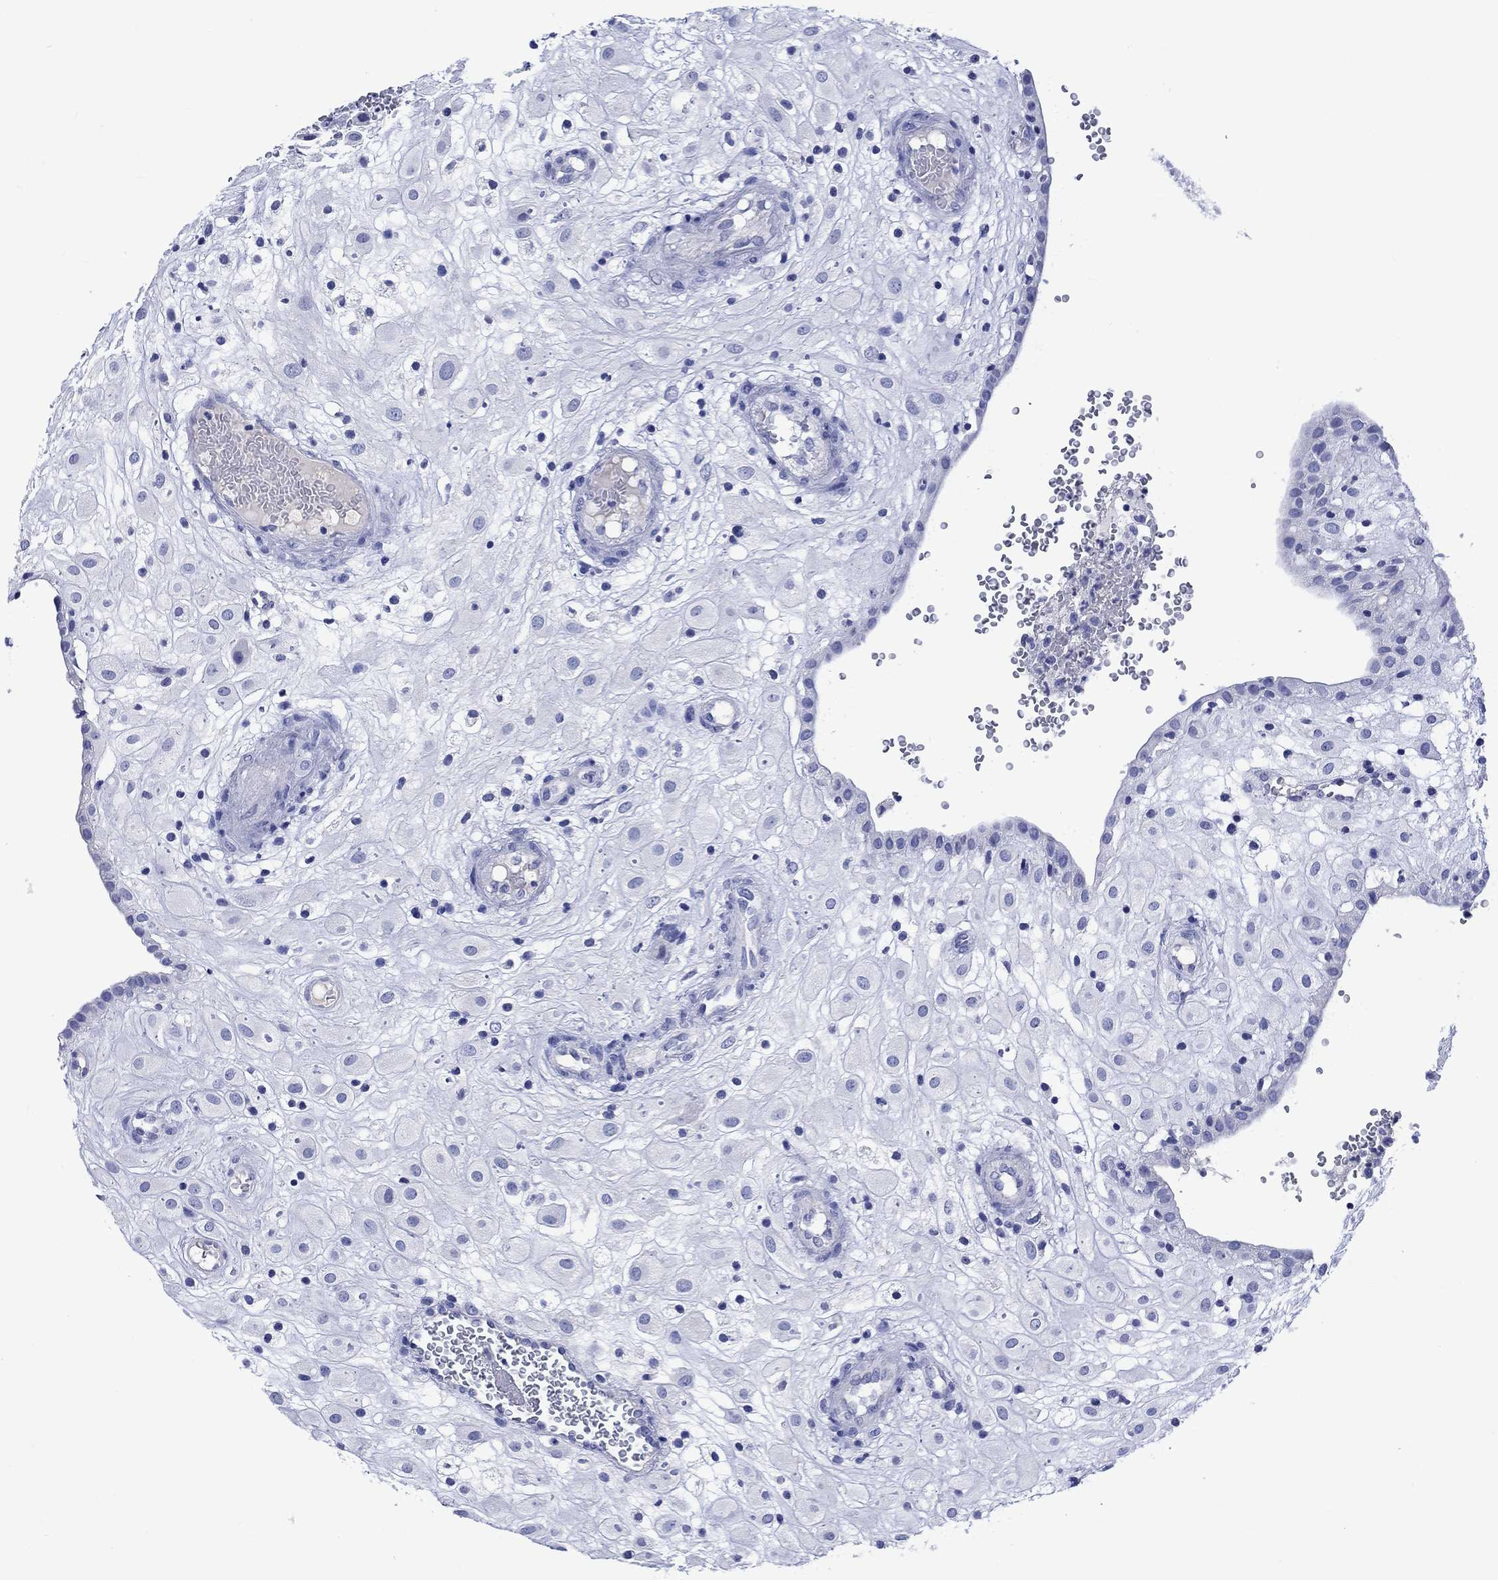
{"staining": {"intensity": "negative", "quantity": "none", "location": "none"}, "tissue": "placenta", "cell_type": "Decidual cells", "image_type": "normal", "snomed": [{"axis": "morphology", "description": "Normal tissue, NOS"}, {"axis": "topography", "description": "Placenta"}], "caption": "IHC image of unremarkable placenta stained for a protein (brown), which displays no positivity in decidual cells.", "gene": "CACNG3", "patient": {"sex": "female", "age": 24}}